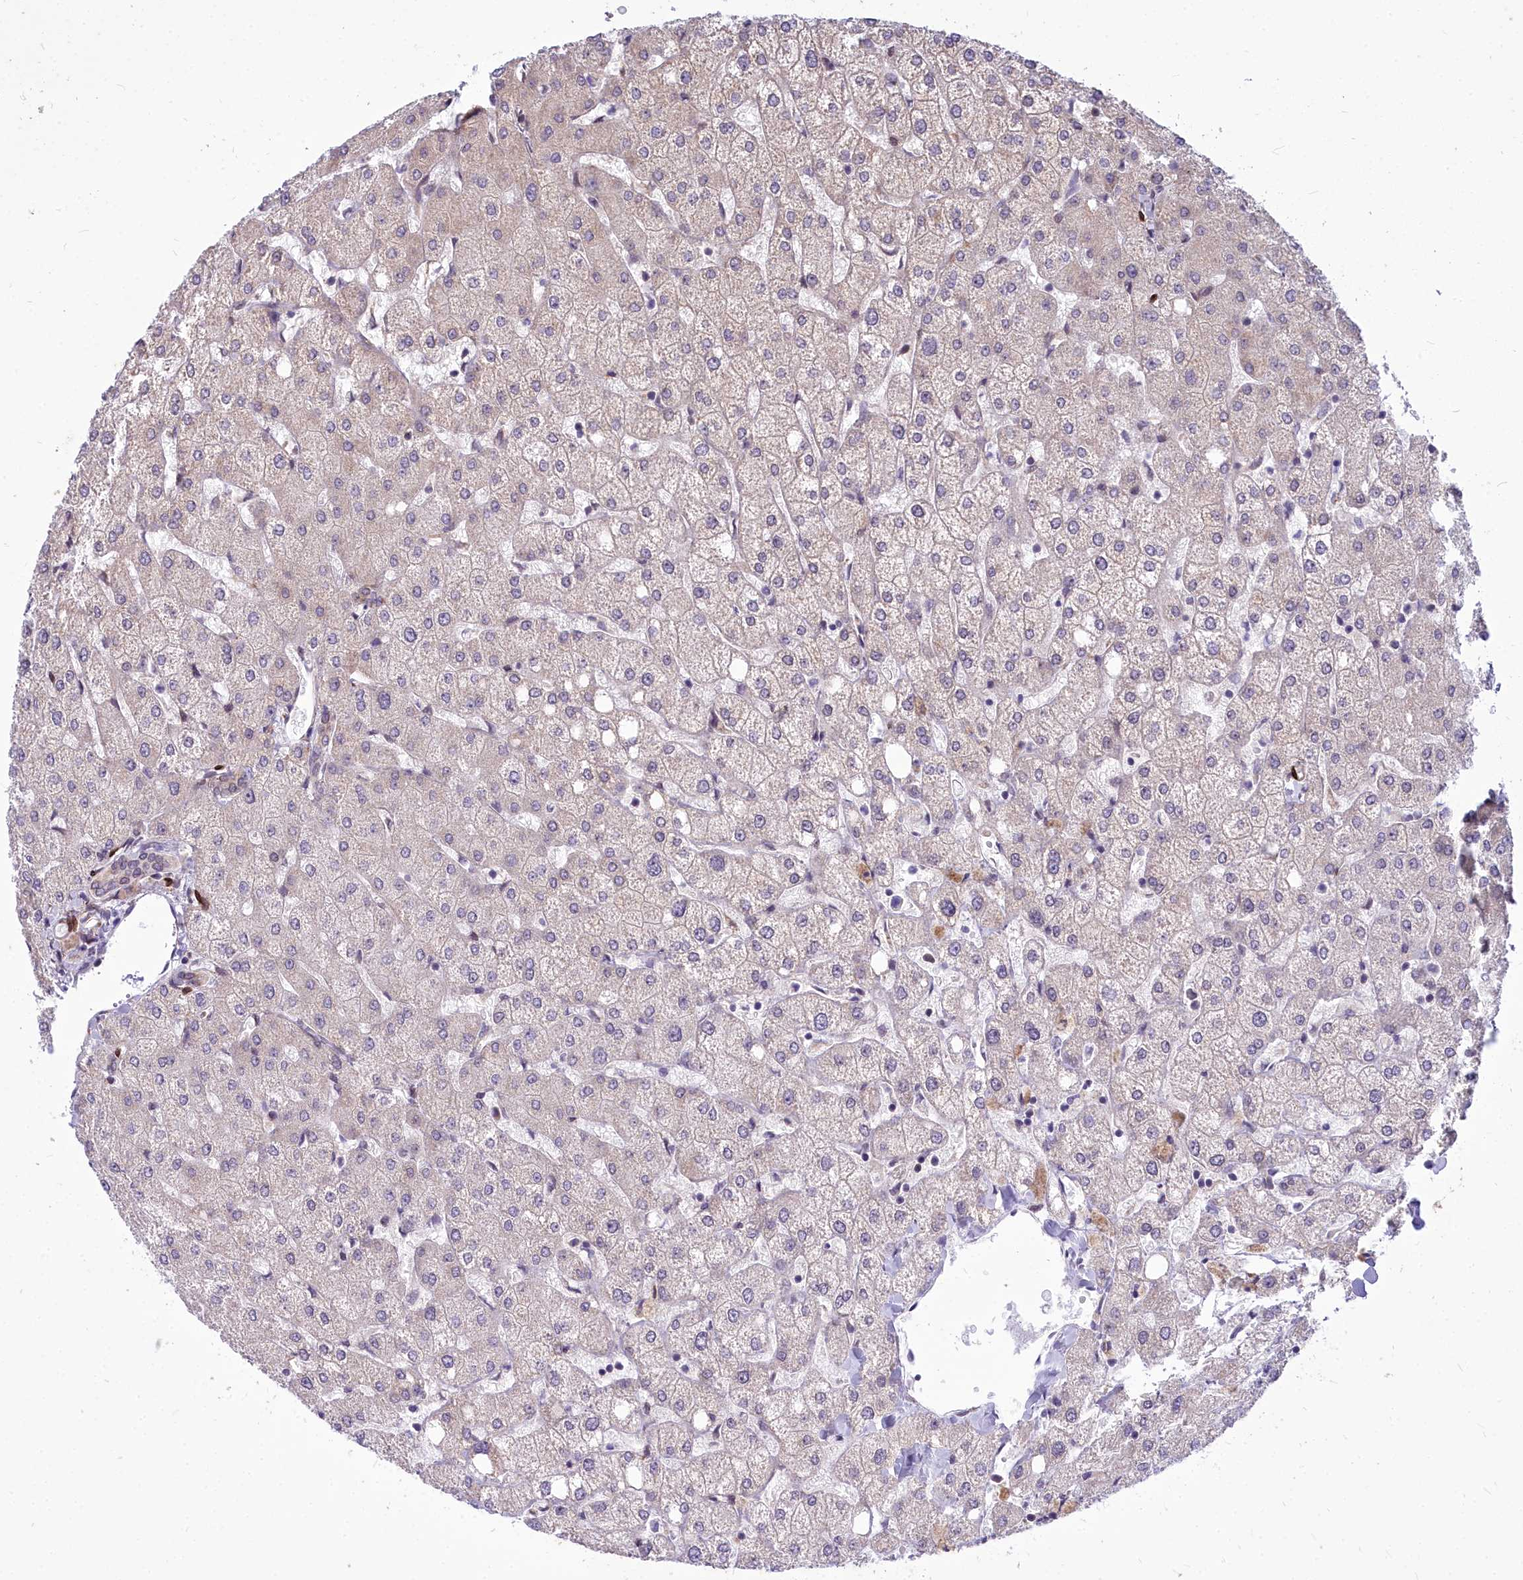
{"staining": {"intensity": "moderate", "quantity": "25%-75%", "location": "nuclear"}, "tissue": "liver", "cell_type": "Cholangiocytes", "image_type": "normal", "snomed": [{"axis": "morphology", "description": "Normal tissue, NOS"}, {"axis": "topography", "description": "Liver"}], "caption": "A high-resolution micrograph shows IHC staining of normal liver, which shows moderate nuclear staining in approximately 25%-75% of cholangiocytes.", "gene": "ABCB8", "patient": {"sex": "female", "age": 54}}